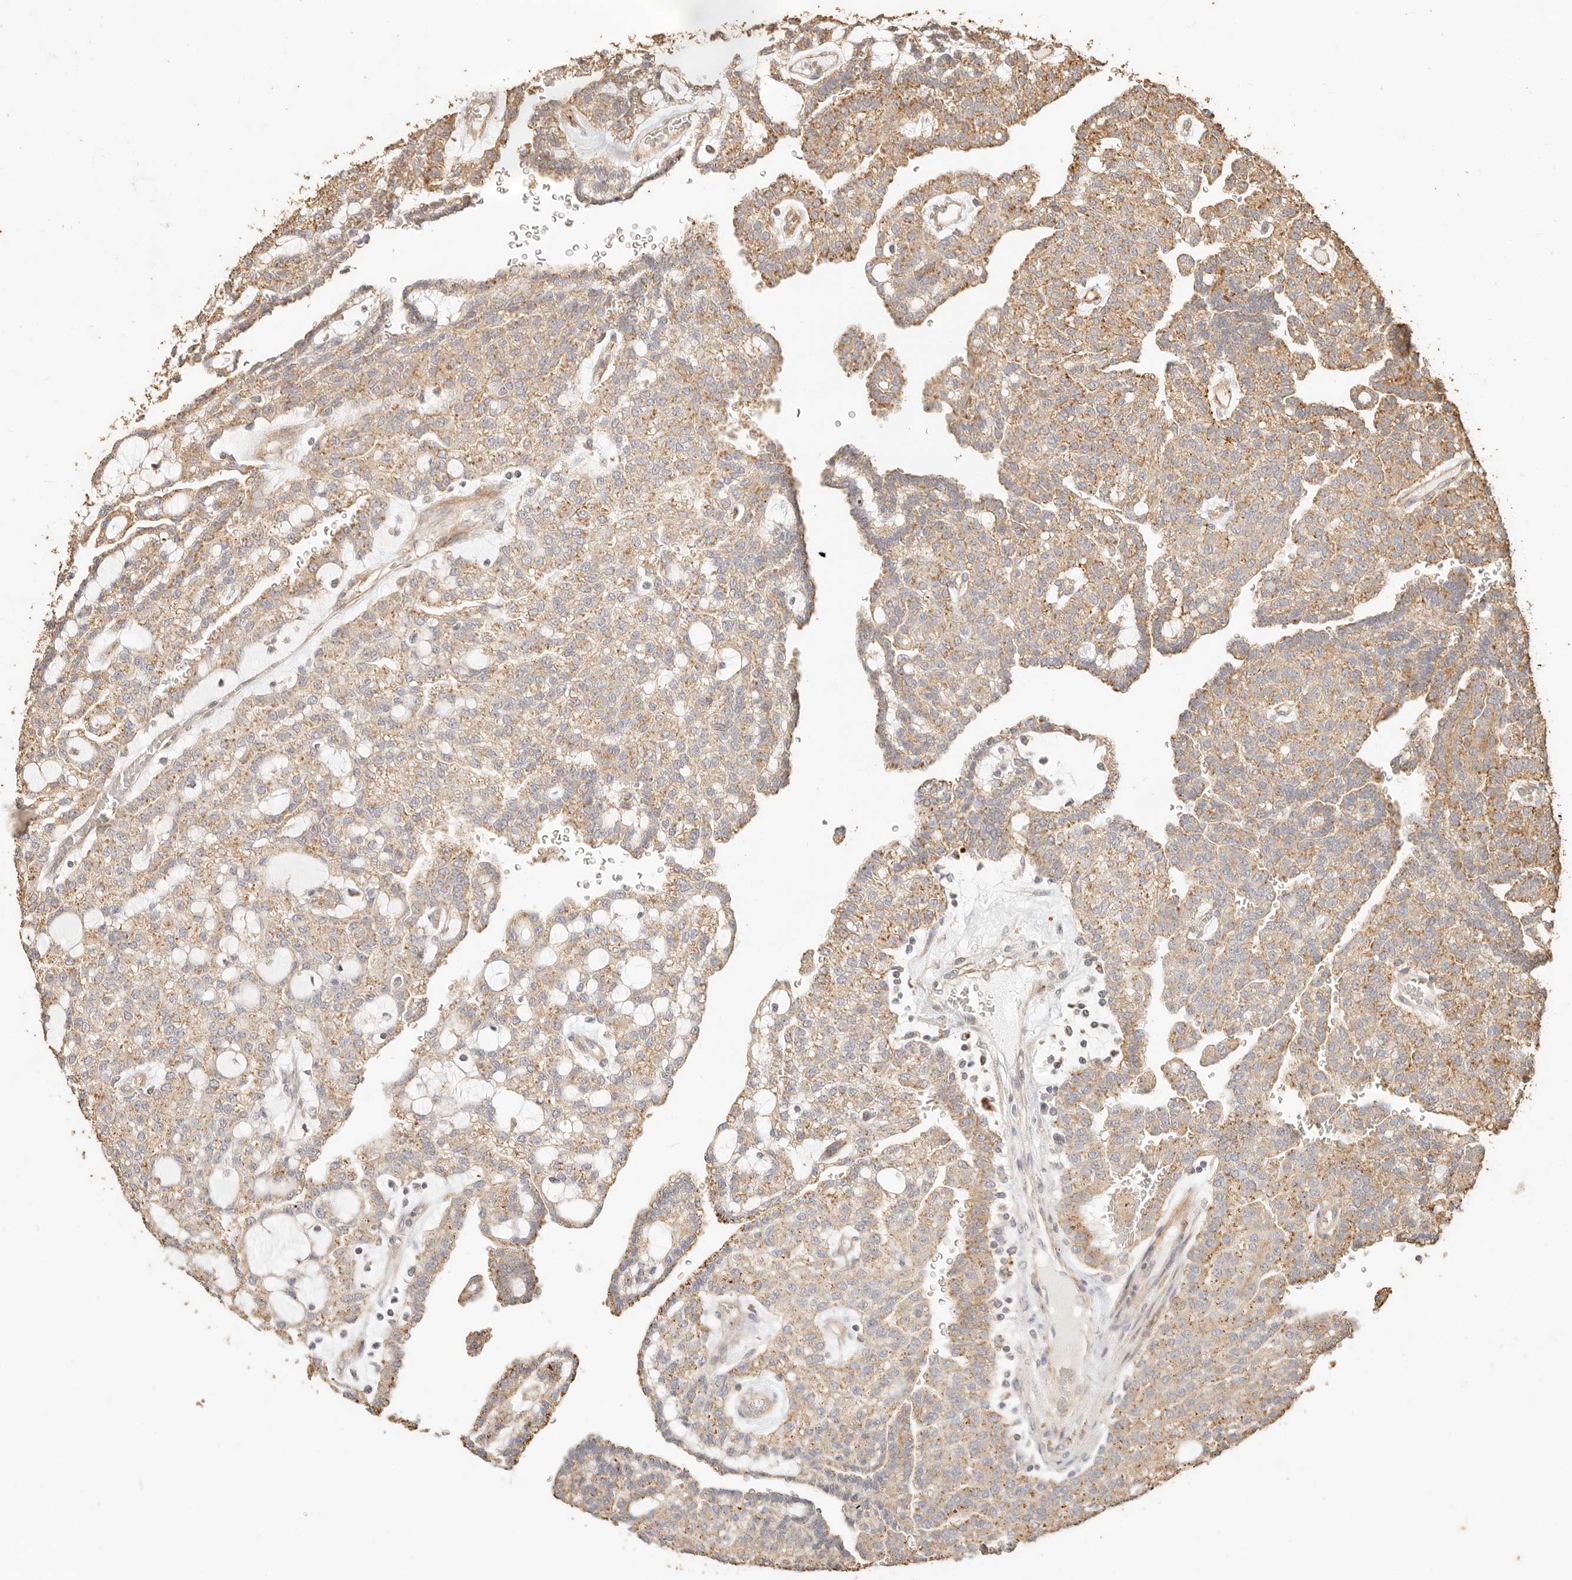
{"staining": {"intensity": "moderate", "quantity": ">75%", "location": "cytoplasmic/membranous"}, "tissue": "renal cancer", "cell_type": "Tumor cells", "image_type": "cancer", "snomed": [{"axis": "morphology", "description": "Adenocarcinoma, NOS"}, {"axis": "topography", "description": "Kidney"}], "caption": "Immunohistochemical staining of renal cancer (adenocarcinoma) reveals moderate cytoplasmic/membranous protein staining in about >75% of tumor cells.", "gene": "PTPN22", "patient": {"sex": "male", "age": 63}}